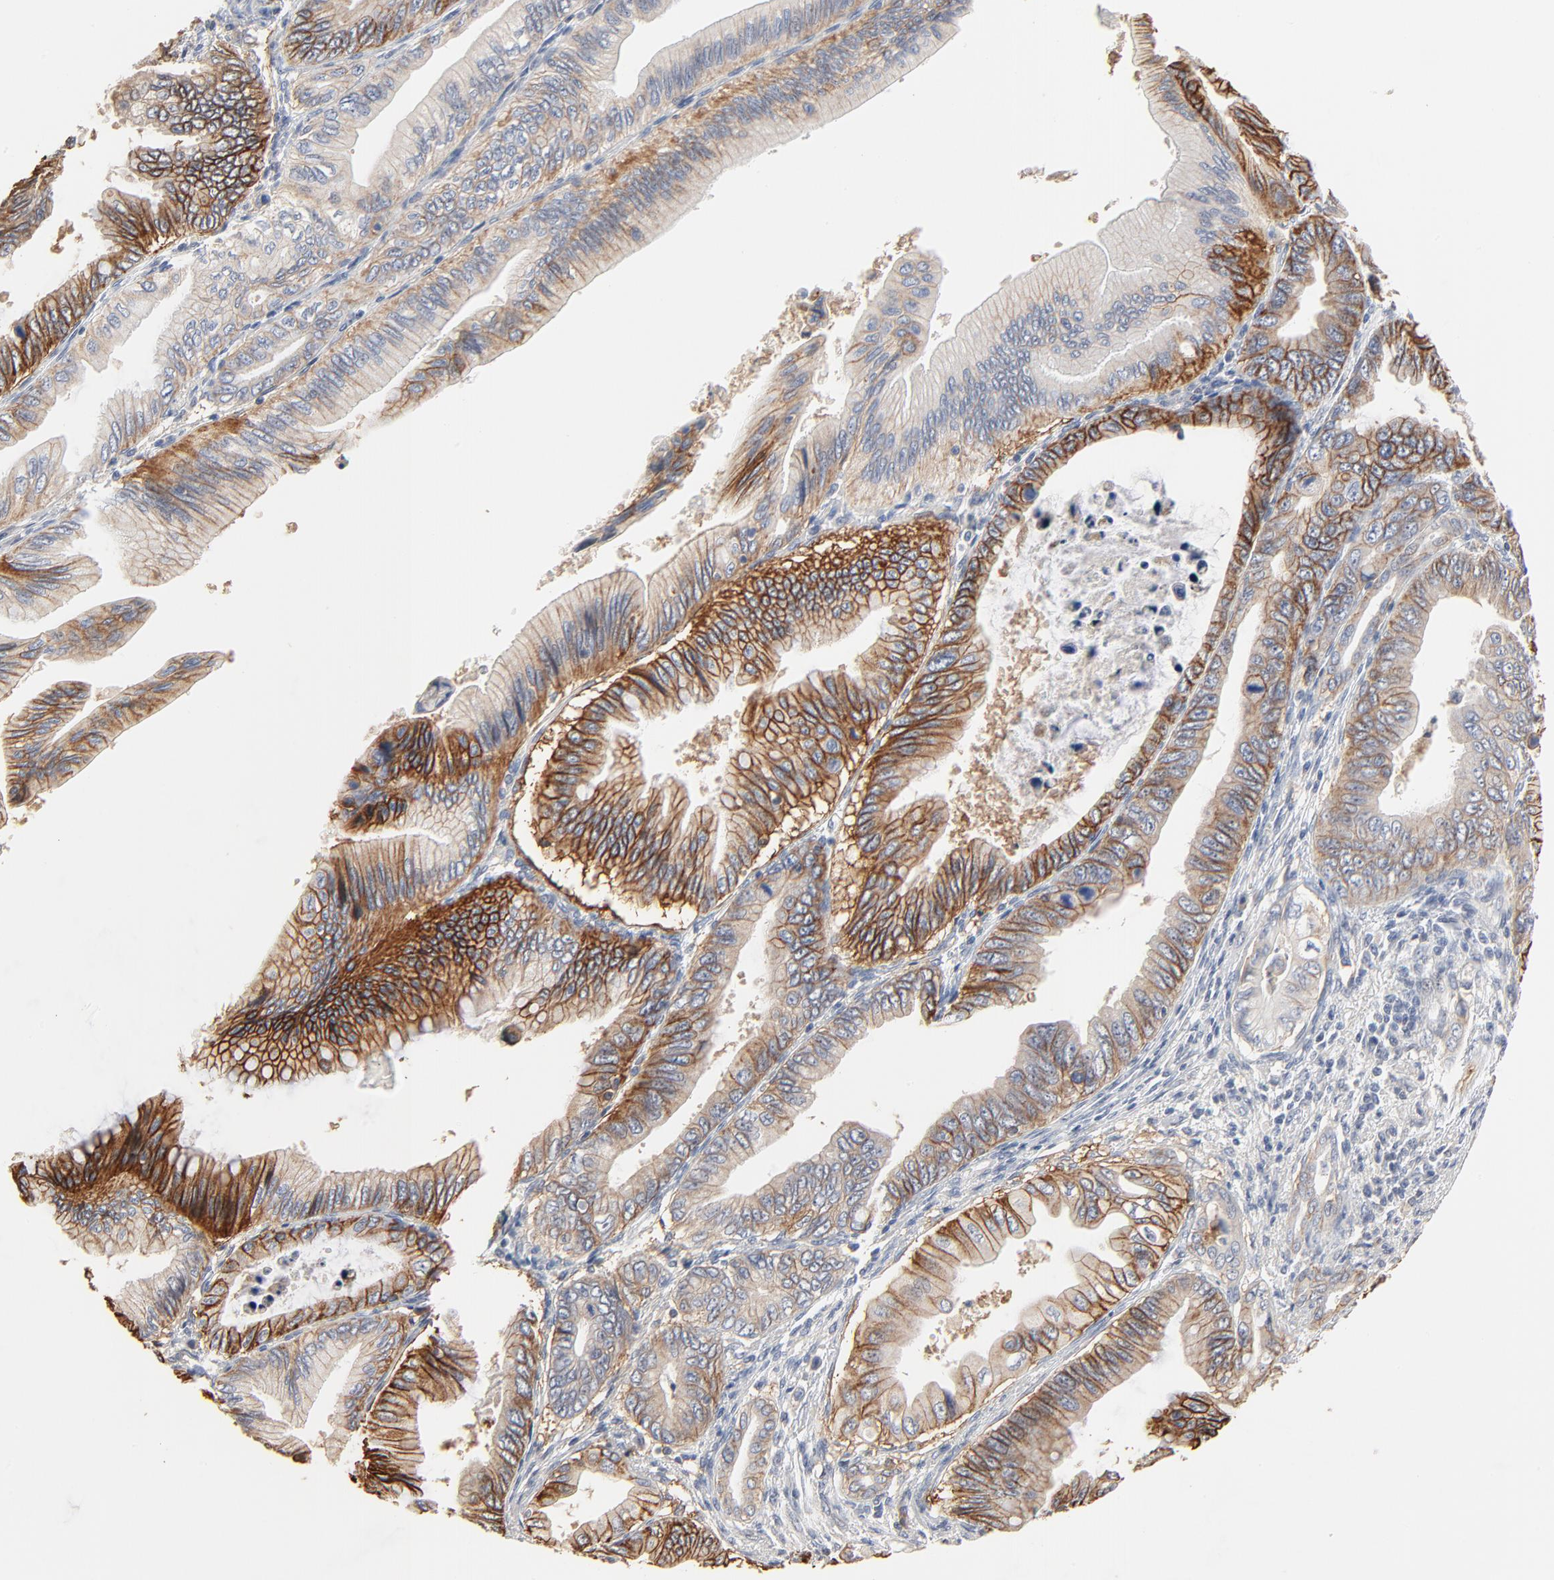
{"staining": {"intensity": "moderate", "quantity": "25%-75%", "location": "cytoplasmic/membranous"}, "tissue": "pancreatic cancer", "cell_type": "Tumor cells", "image_type": "cancer", "snomed": [{"axis": "morphology", "description": "Adenocarcinoma, NOS"}, {"axis": "topography", "description": "Pancreas"}], "caption": "DAB (3,3'-diaminobenzidine) immunohistochemical staining of human adenocarcinoma (pancreatic) demonstrates moderate cytoplasmic/membranous protein expression in approximately 25%-75% of tumor cells. Nuclei are stained in blue.", "gene": "EPCAM", "patient": {"sex": "female", "age": 66}}